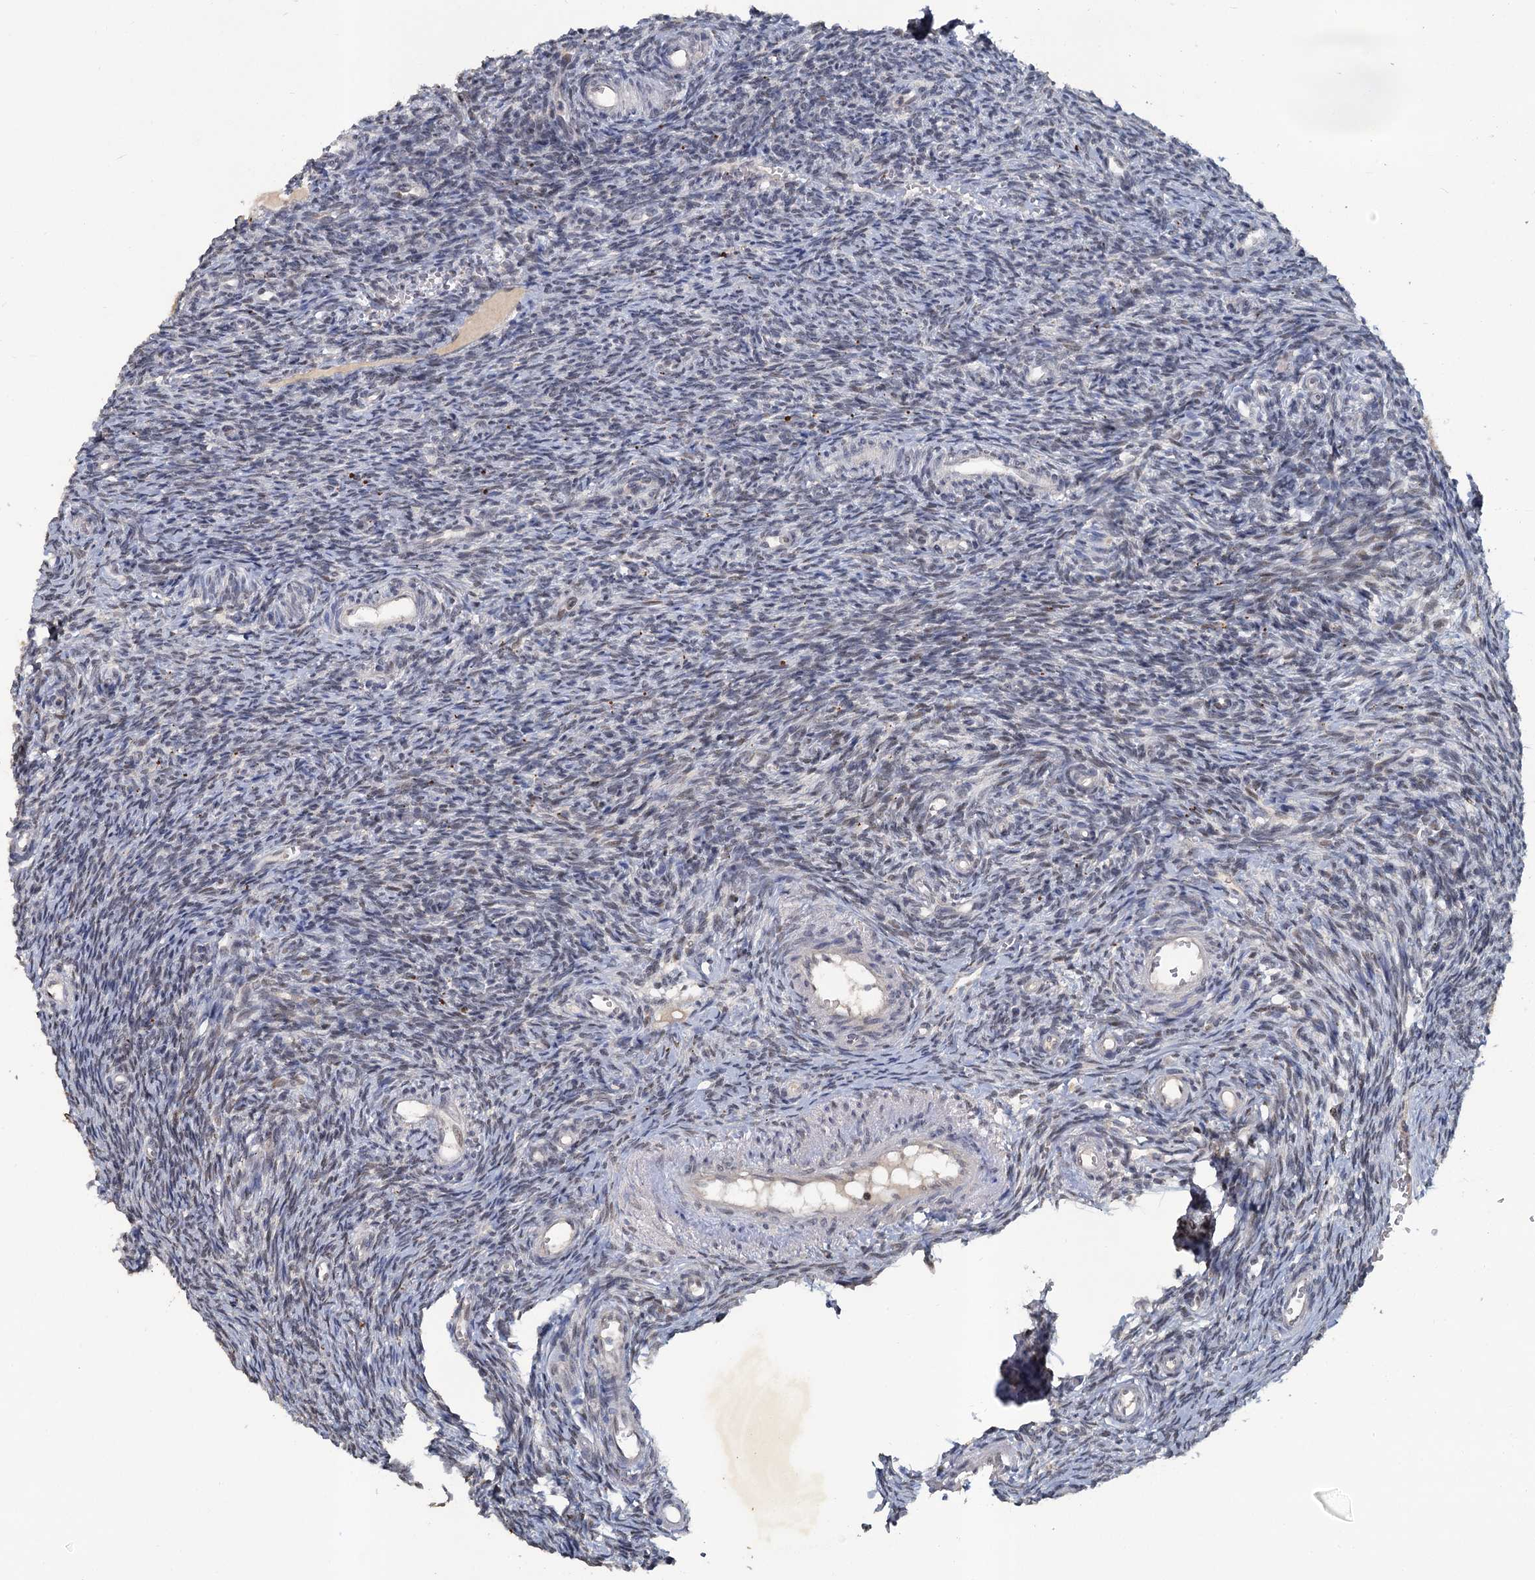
{"staining": {"intensity": "negative", "quantity": "none", "location": "none"}, "tissue": "ovary", "cell_type": "Ovarian stroma cells", "image_type": "normal", "snomed": [{"axis": "morphology", "description": "Normal tissue, NOS"}, {"axis": "topography", "description": "Ovary"}], "caption": "This is an immunohistochemistry (IHC) photomicrograph of benign human ovary. There is no positivity in ovarian stroma cells.", "gene": "MUCL1", "patient": {"sex": "female", "age": 39}}